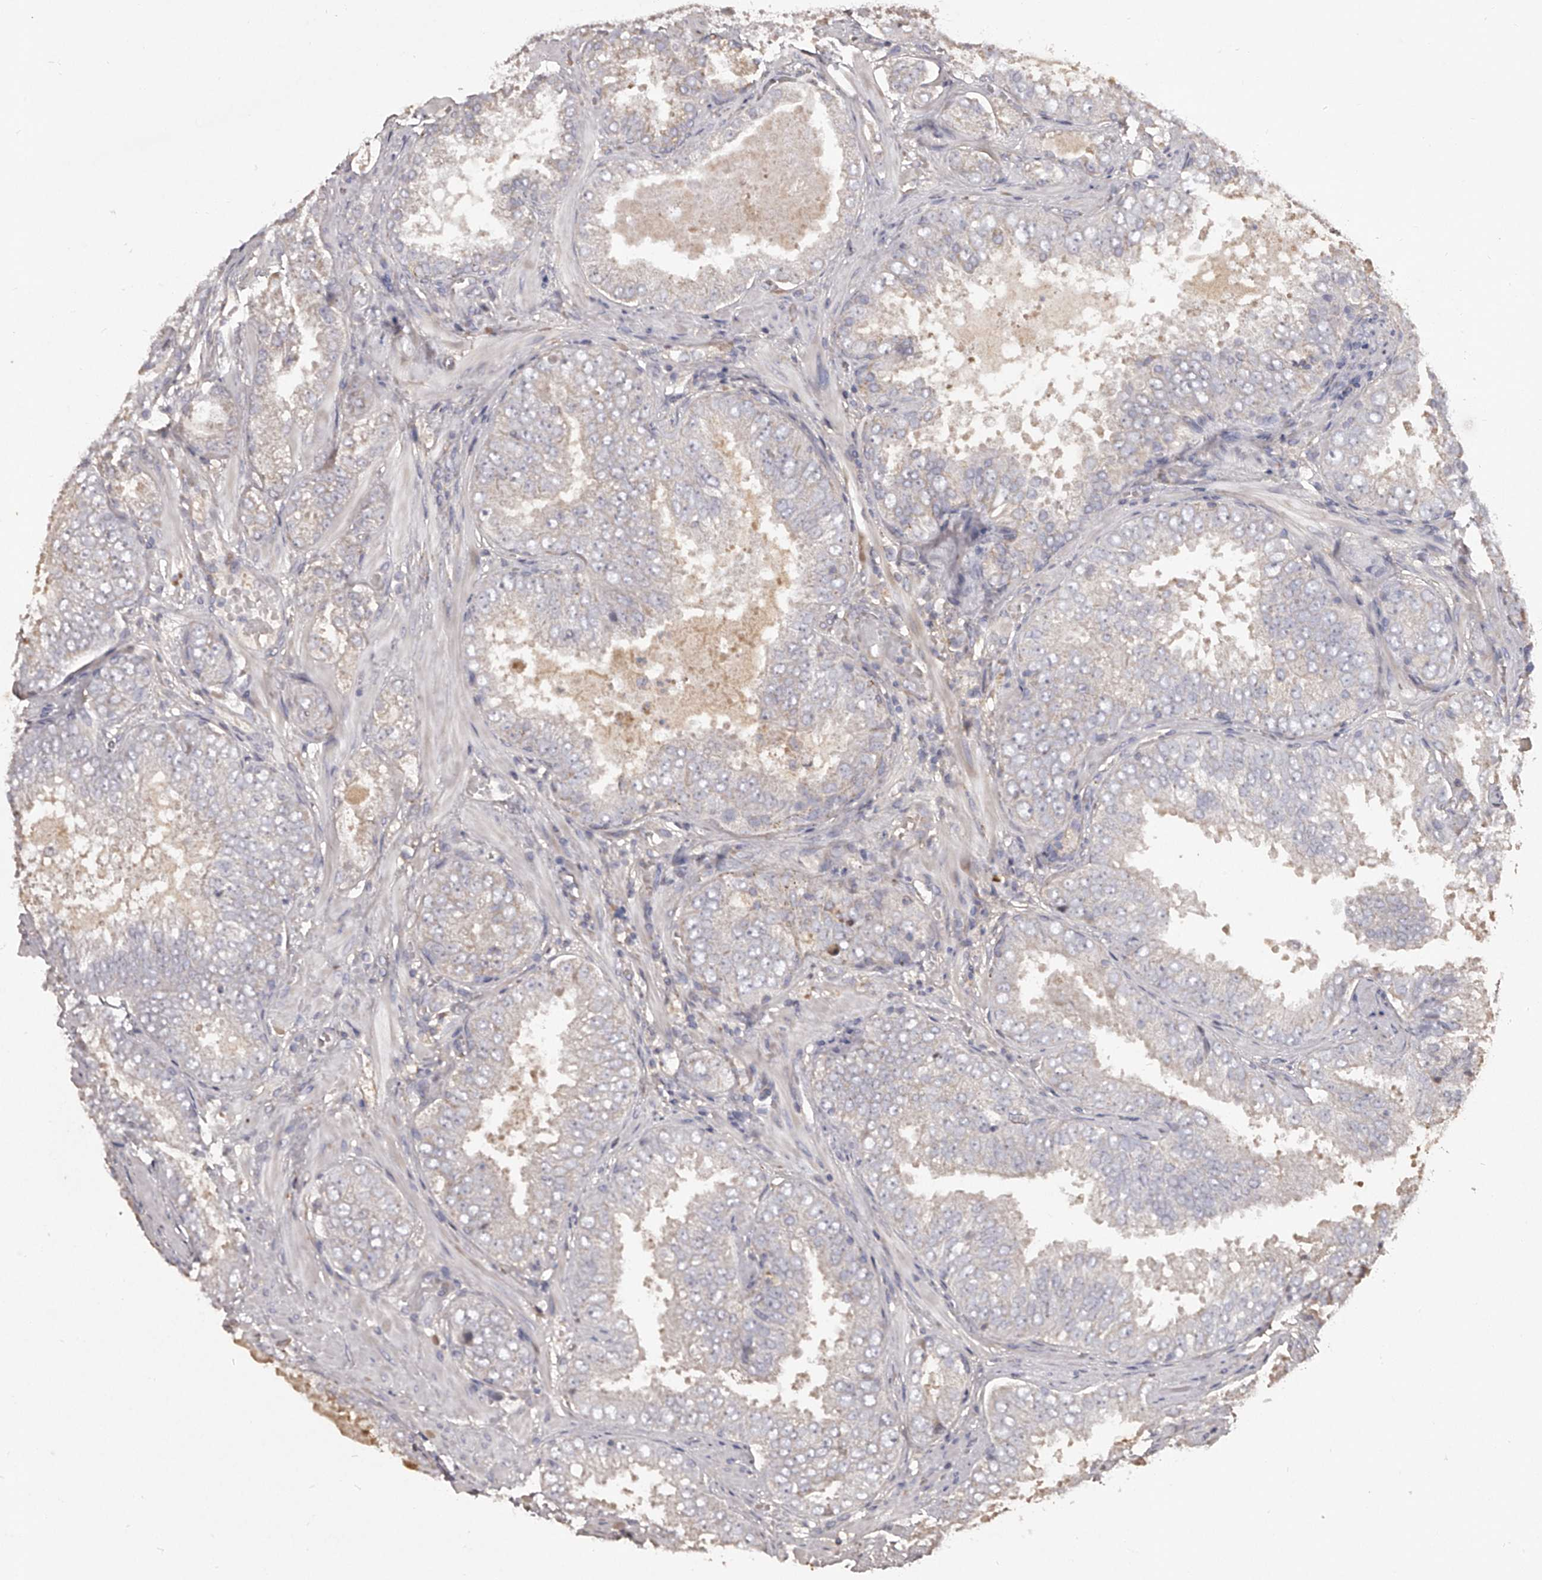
{"staining": {"intensity": "negative", "quantity": "none", "location": "none"}, "tissue": "prostate cancer", "cell_type": "Tumor cells", "image_type": "cancer", "snomed": [{"axis": "morphology", "description": "Adenocarcinoma, High grade"}, {"axis": "topography", "description": "Prostate"}], "caption": "High magnification brightfield microscopy of adenocarcinoma (high-grade) (prostate) stained with DAB (brown) and counterstained with hematoxylin (blue): tumor cells show no significant positivity.", "gene": "CRYZL1", "patient": {"sex": "male", "age": 58}}